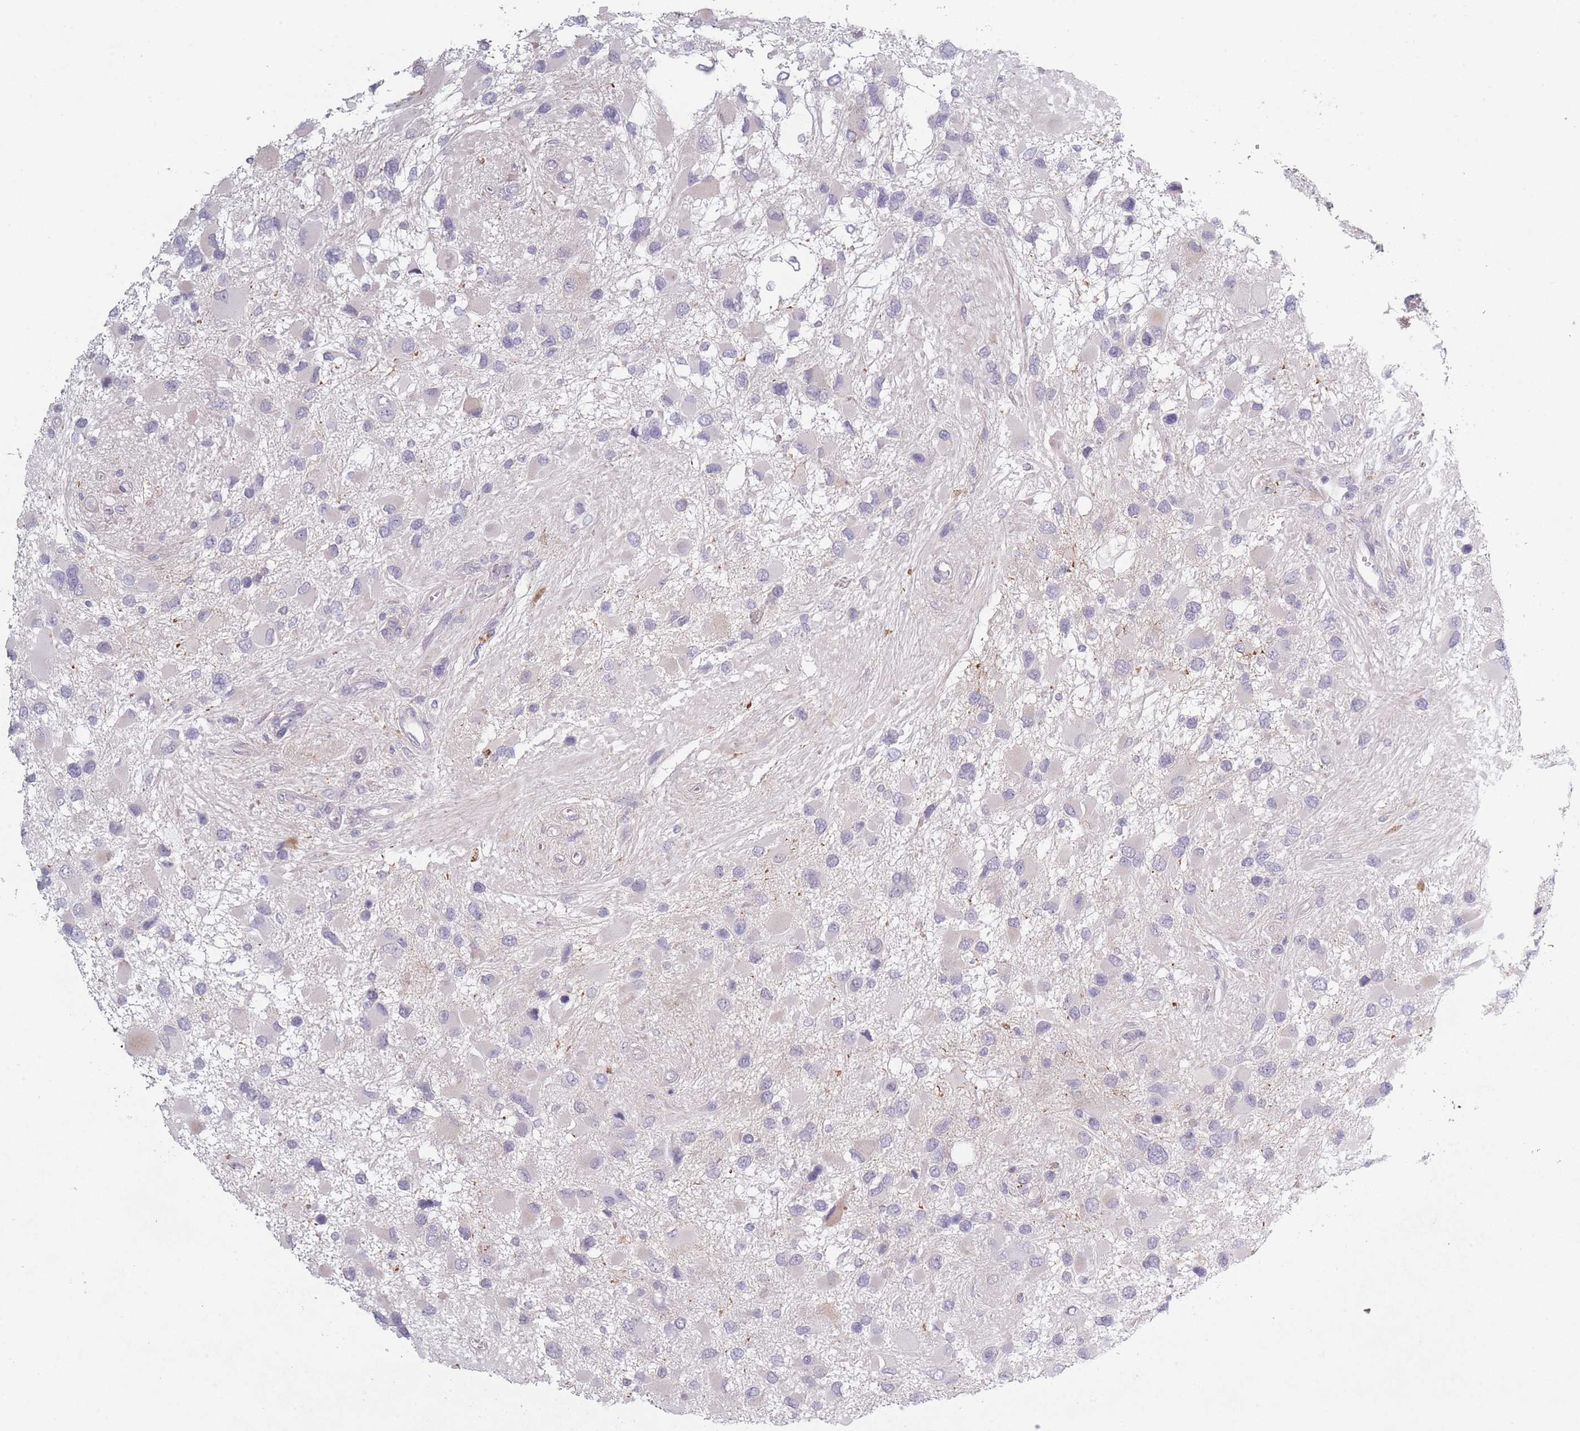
{"staining": {"intensity": "negative", "quantity": "none", "location": "none"}, "tissue": "glioma", "cell_type": "Tumor cells", "image_type": "cancer", "snomed": [{"axis": "morphology", "description": "Glioma, malignant, High grade"}, {"axis": "topography", "description": "Brain"}], "caption": "DAB (3,3'-diaminobenzidine) immunohistochemical staining of malignant glioma (high-grade) demonstrates no significant staining in tumor cells.", "gene": "RASL10B", "patient": {"sex": "male", "age": 53}}